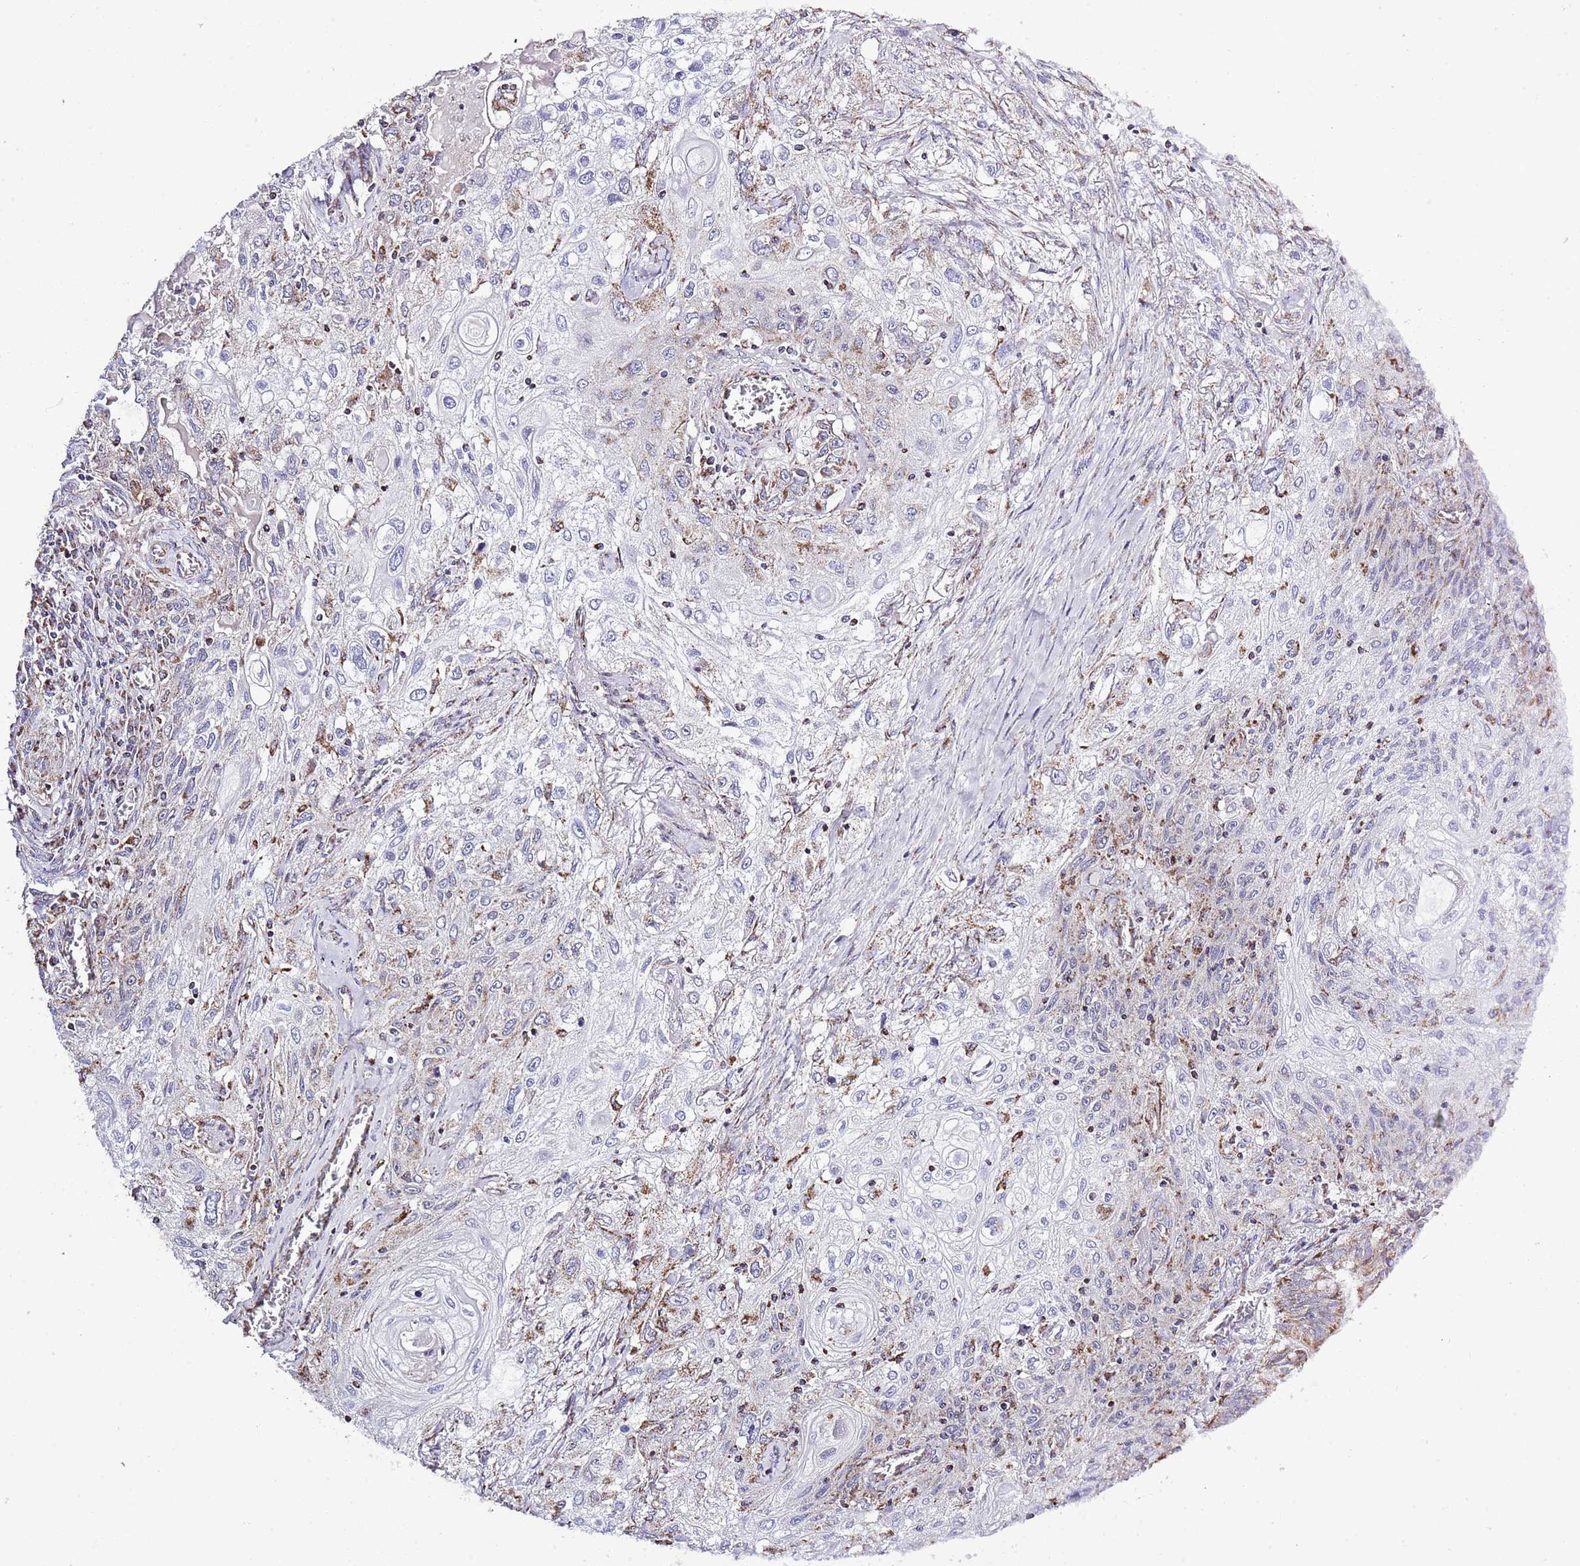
{"staining": {"intensity": "negative", "quantity": "none", "location": "none"}, "tissue": "lung cancer", "cell_type": "Tumor cells", "image_type": "cancer", "snomed": [{"axis": "morphology", "description": "Squamous cell carcinoma, NOS"}, {"axis": "topography", "description": "Lung"}], "caption": "Immunohistochemistry (IHC) image of lung cancer stained for a protein (brown), which exhibits no positivity in tumor cells.", "gene": "TEKTIP1", "patient": {"sex": "female", "age": 69}}